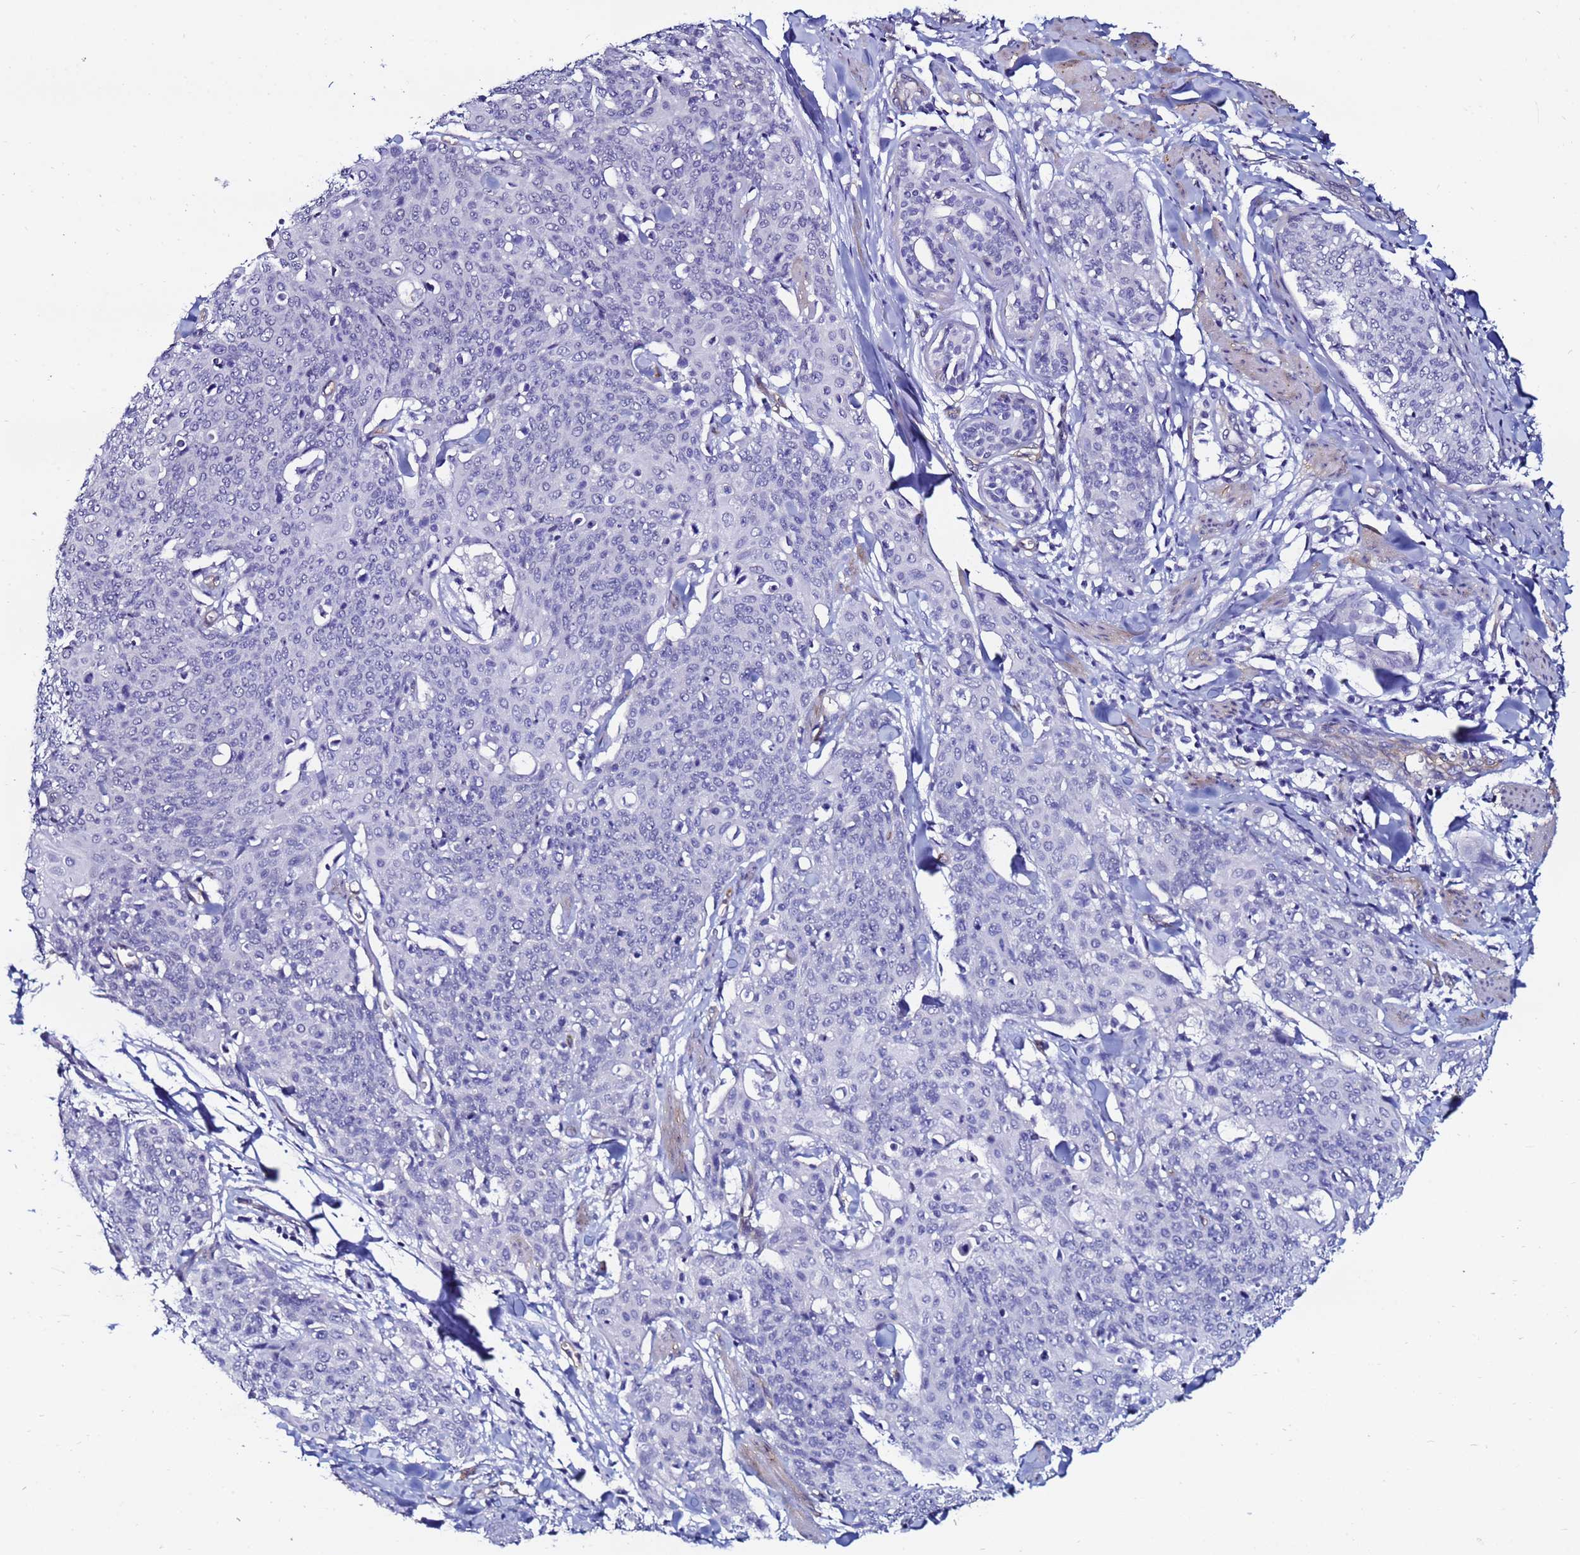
{"staining": {"intensity": "negative", "quantity": "none", "location": "none"}, "tissue": "skin cancer", "cell_type": "Tumor cells", "image_type": "cancer", "snomed": [{"axis": "morphology", "description": "Squamous cell carcinoma, NOS"}, {"axis": "topography", "description": "Skin"}, {"axis": "topography", "description": "Vulva"}], "caption": "IHC histopathology image of neoplastic tissue: skin cancer (squamous cell carcinoma) stained with DAB displays no significant protein positivity in tumor cells.", "gene": "DEFB104A", "patient": {"sex": "female", "age": 85}}